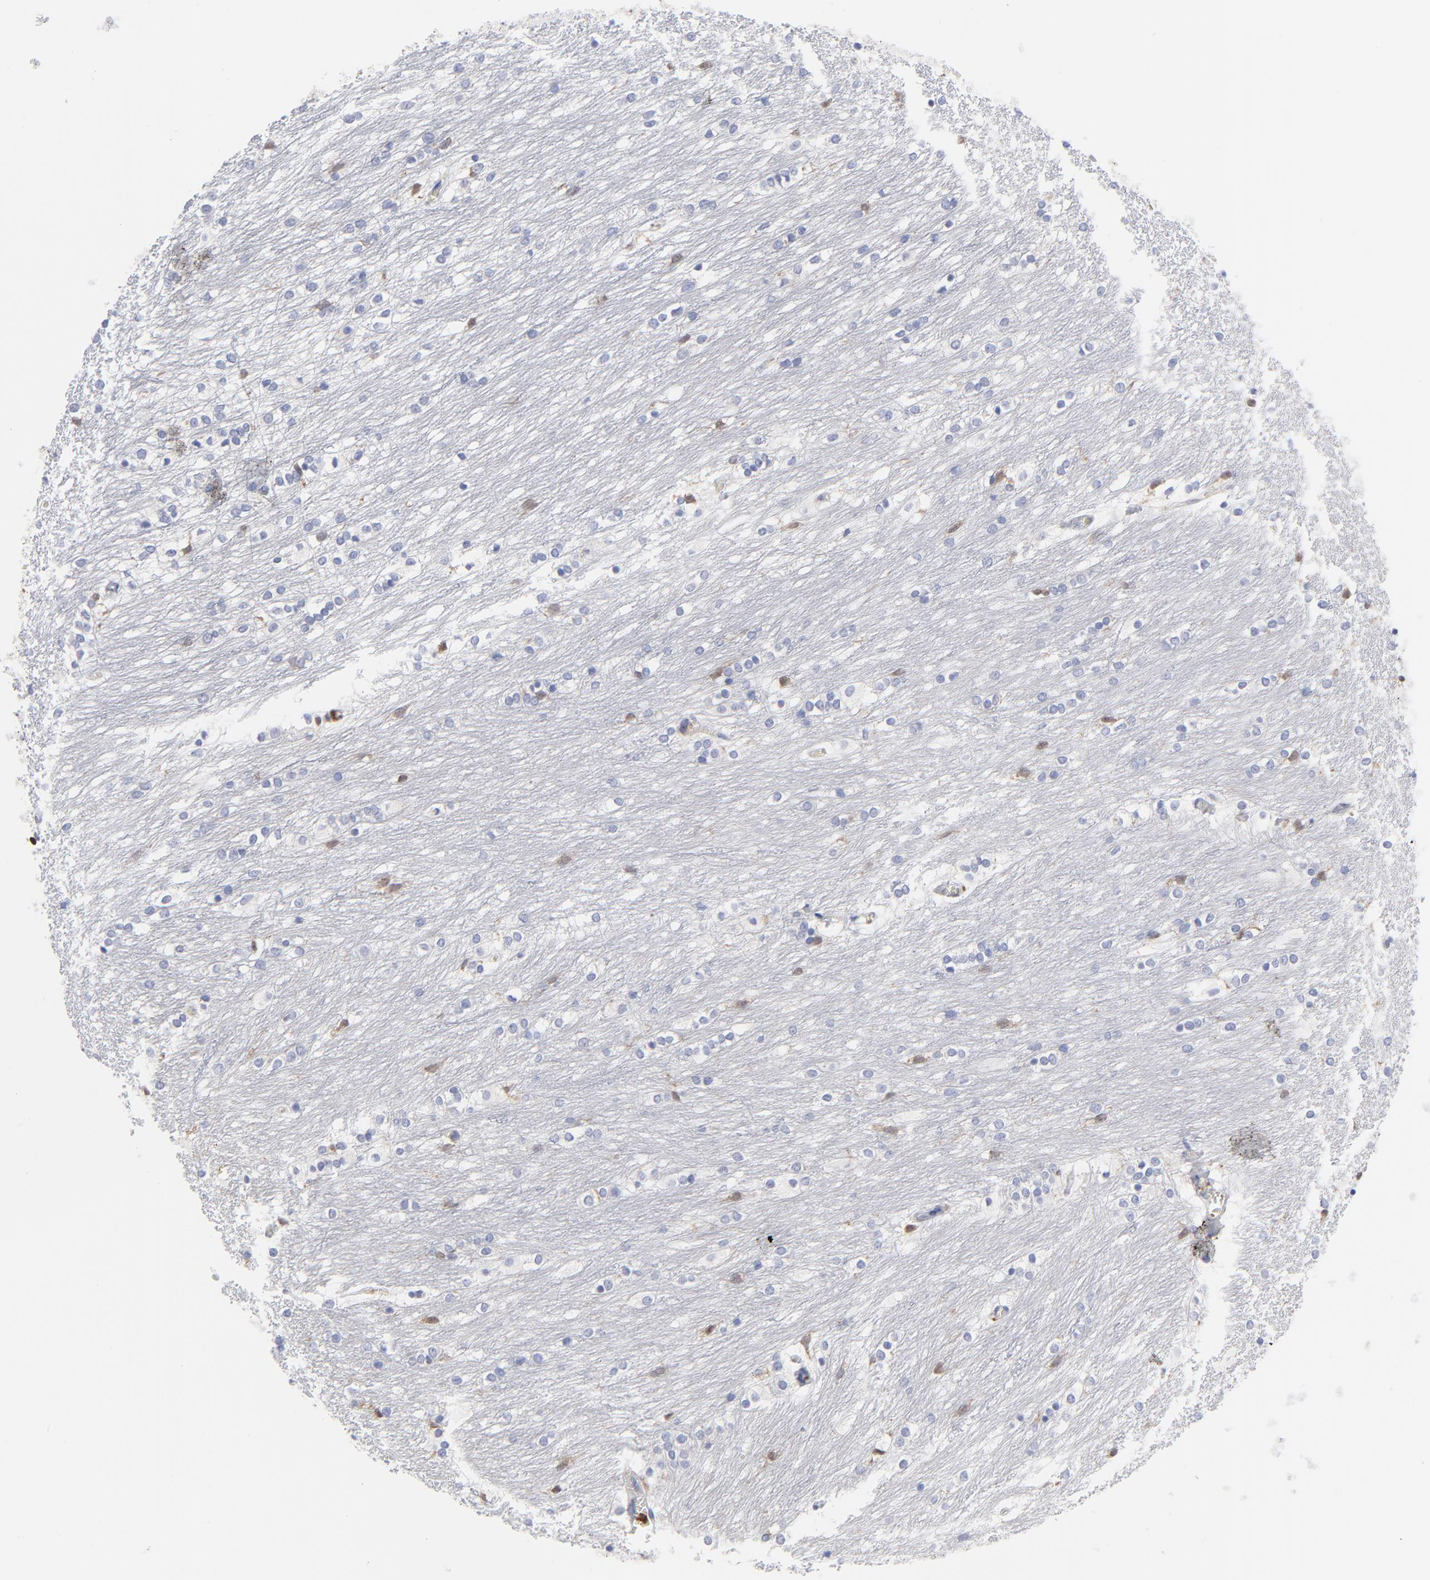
{"staining": {"intensity": "negative", "quantity": "none", "location": "none"}, "tissue": "caudate", "cell_type": "Glial cells", "image_type": "normal", "snomed": [{"axis": "morphology", "description": "Normal tissue, NOS"}, {"axis": "topography", "description": "Lateral ventricle wall"}], "caption": "There is no significant positivity in glial cells of caudate. The staining is performed using DAB (3,3'-diaminobenzidine) brown chromogen with nuclei counter-stained in using hematoxylin.", "gene": "TBXT", "patient": {"sex": "female", "age": 19}}